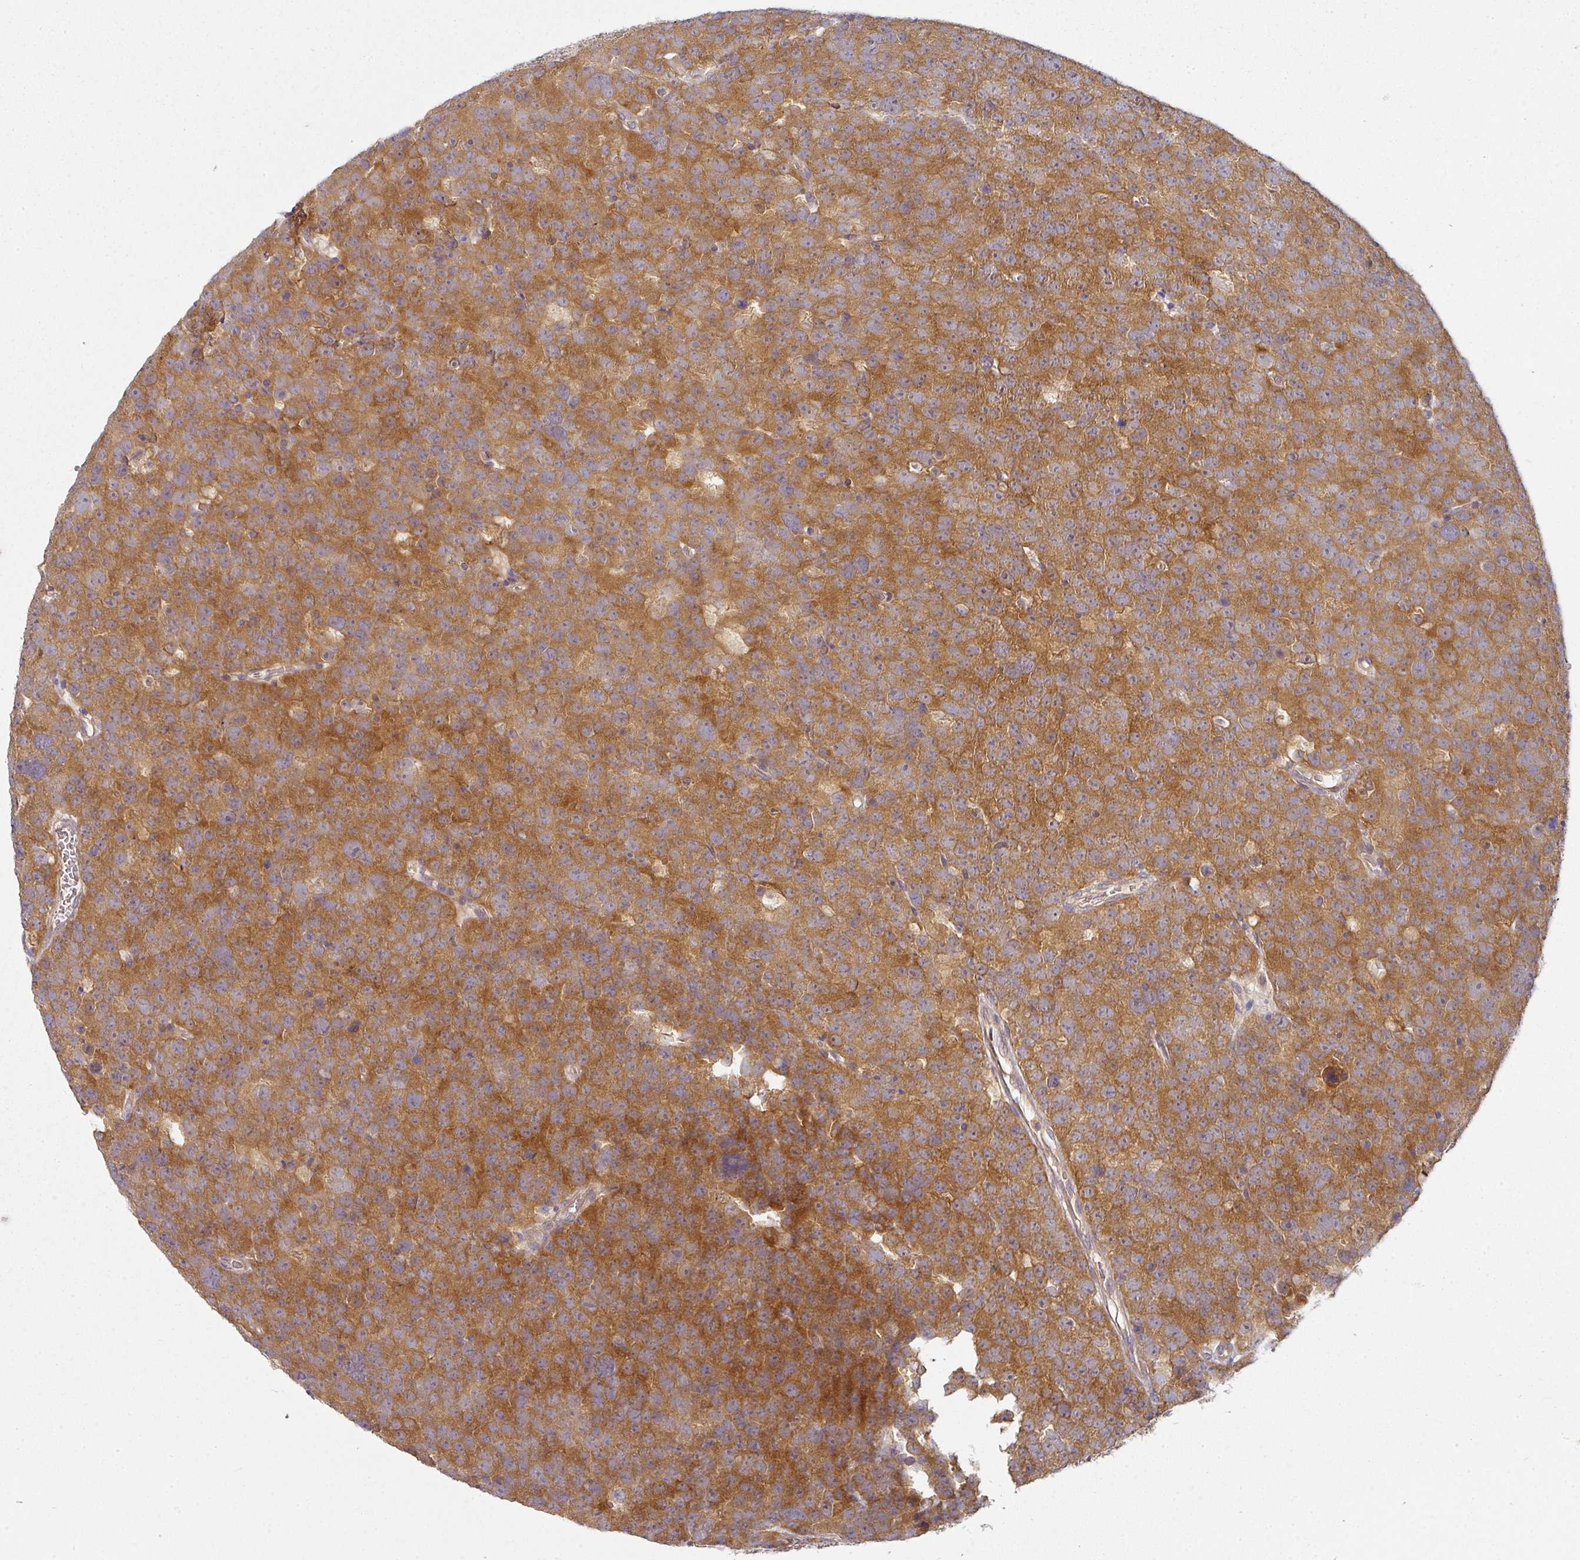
{"staining": {"intensity": "moderate", "quantity": ">75%", "location": "cytoplasmic/membranous"}, "tissue": "testis cancer", "cell_type": "Tumor cells", "image_type": "cancer", "snomed": [{"axis": "morphology", "description": "Seminoma, NOS"}, {"axis": "topography", "description": "Testis"}], "caption": "Immunohistochemical staining of seminoma (testis) shows medium levels of moderate cytoplasmic/membranous protein positivity in about >75% of tumor cells.", "gene": "MAP2K2", "patient": {"sex": "male", "age": 71}}